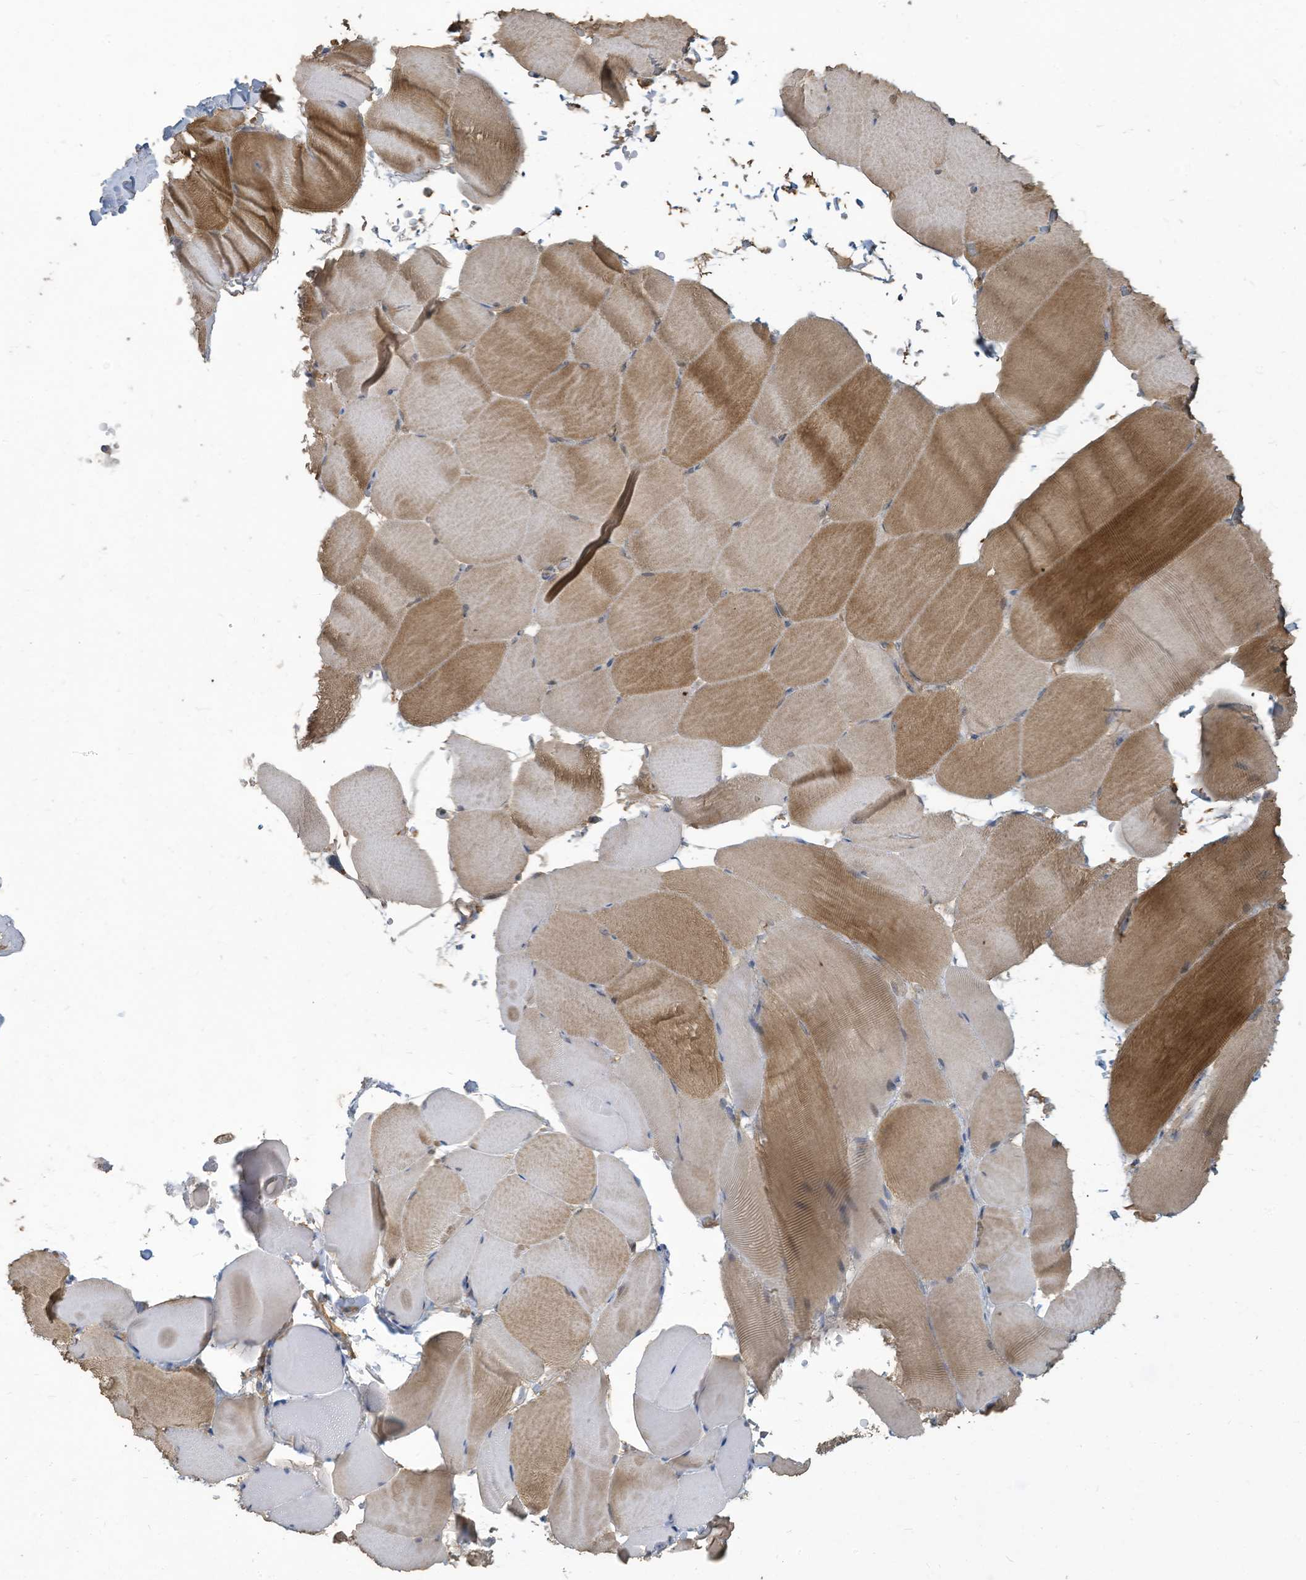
{"staining": {"intensity": "moderate", "quantity": "25%-75%", "location": "cytoplasmic/membranous"}, "tissue": "skeletal muscle", "cell_type": "Myocytes", "image_type": "normal", "snomed": [{"axis": "morphology", "description": "Normal tissue, NOS"}, {"axis": "topography", "description": "Skeletal muscle"}, {"axis": "topography", "description": "Parathyroid gland"}], "caption": "The immunohistochemical stain highlights moderate cytoplasmic/membranous positivity in myocytes of normal skeletal muscle.", "gene": "COX10", "patient": {"sex": "female", "age": 37}}